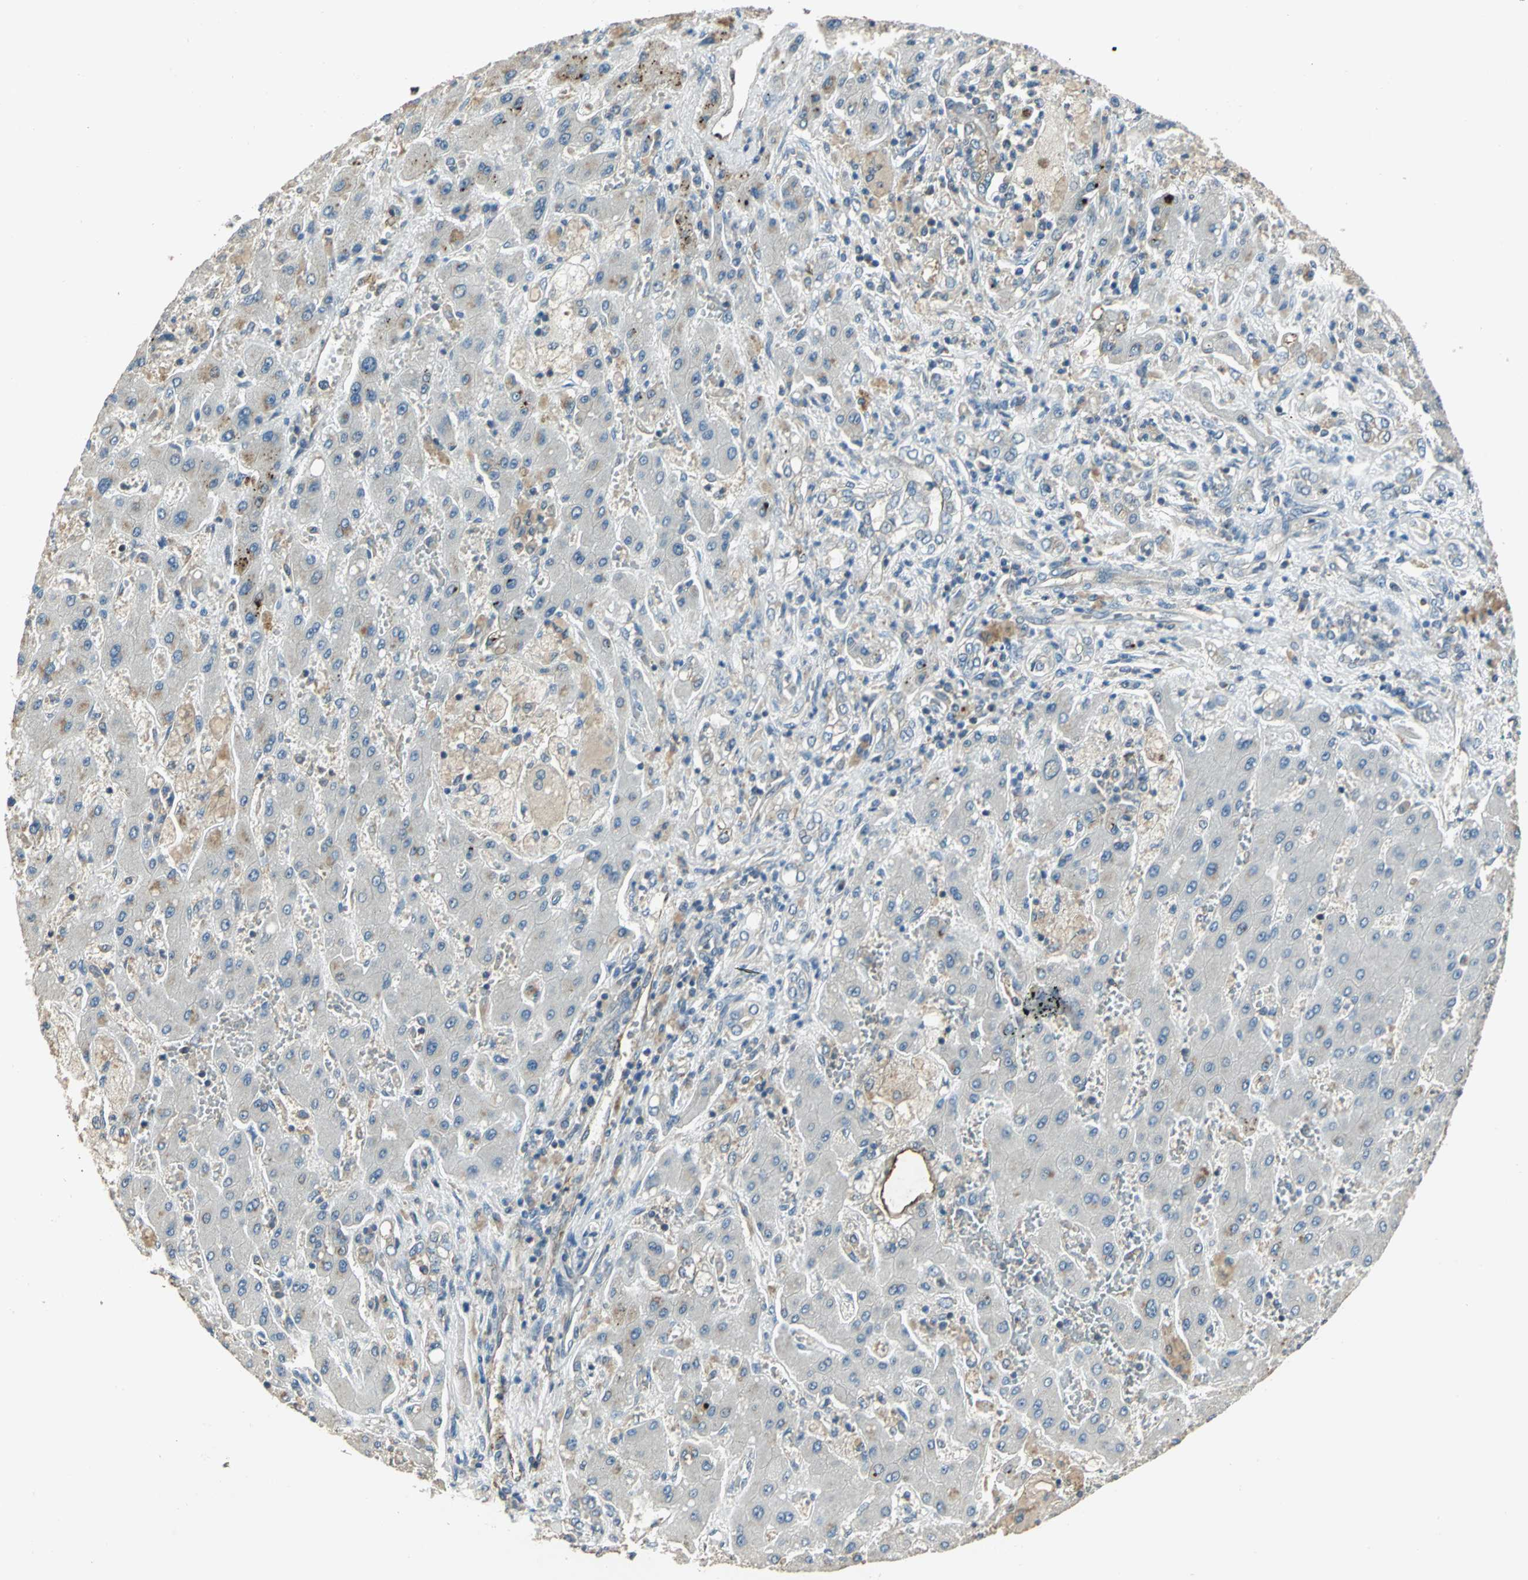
{"staining": {"intensity": "weak", "quantity": "<25%", "location": "cytoplasmic/membranous"}, "tissue": "liver cancer", "cell_type": "Tumor cells", "image_type": "cancer", "snomed": [{"axis": "morphology", "description": "Cholangiocarcinoma"}, {"axis": "topography", "description": "Liver"}], "caption": "DAB immunohistochemical staining of cholangiocarcinoma (liver) reveals no significant expression in tumor cells.", "gene": "RAPGEF1", "patient": {"sex": "male", "age": 50}}